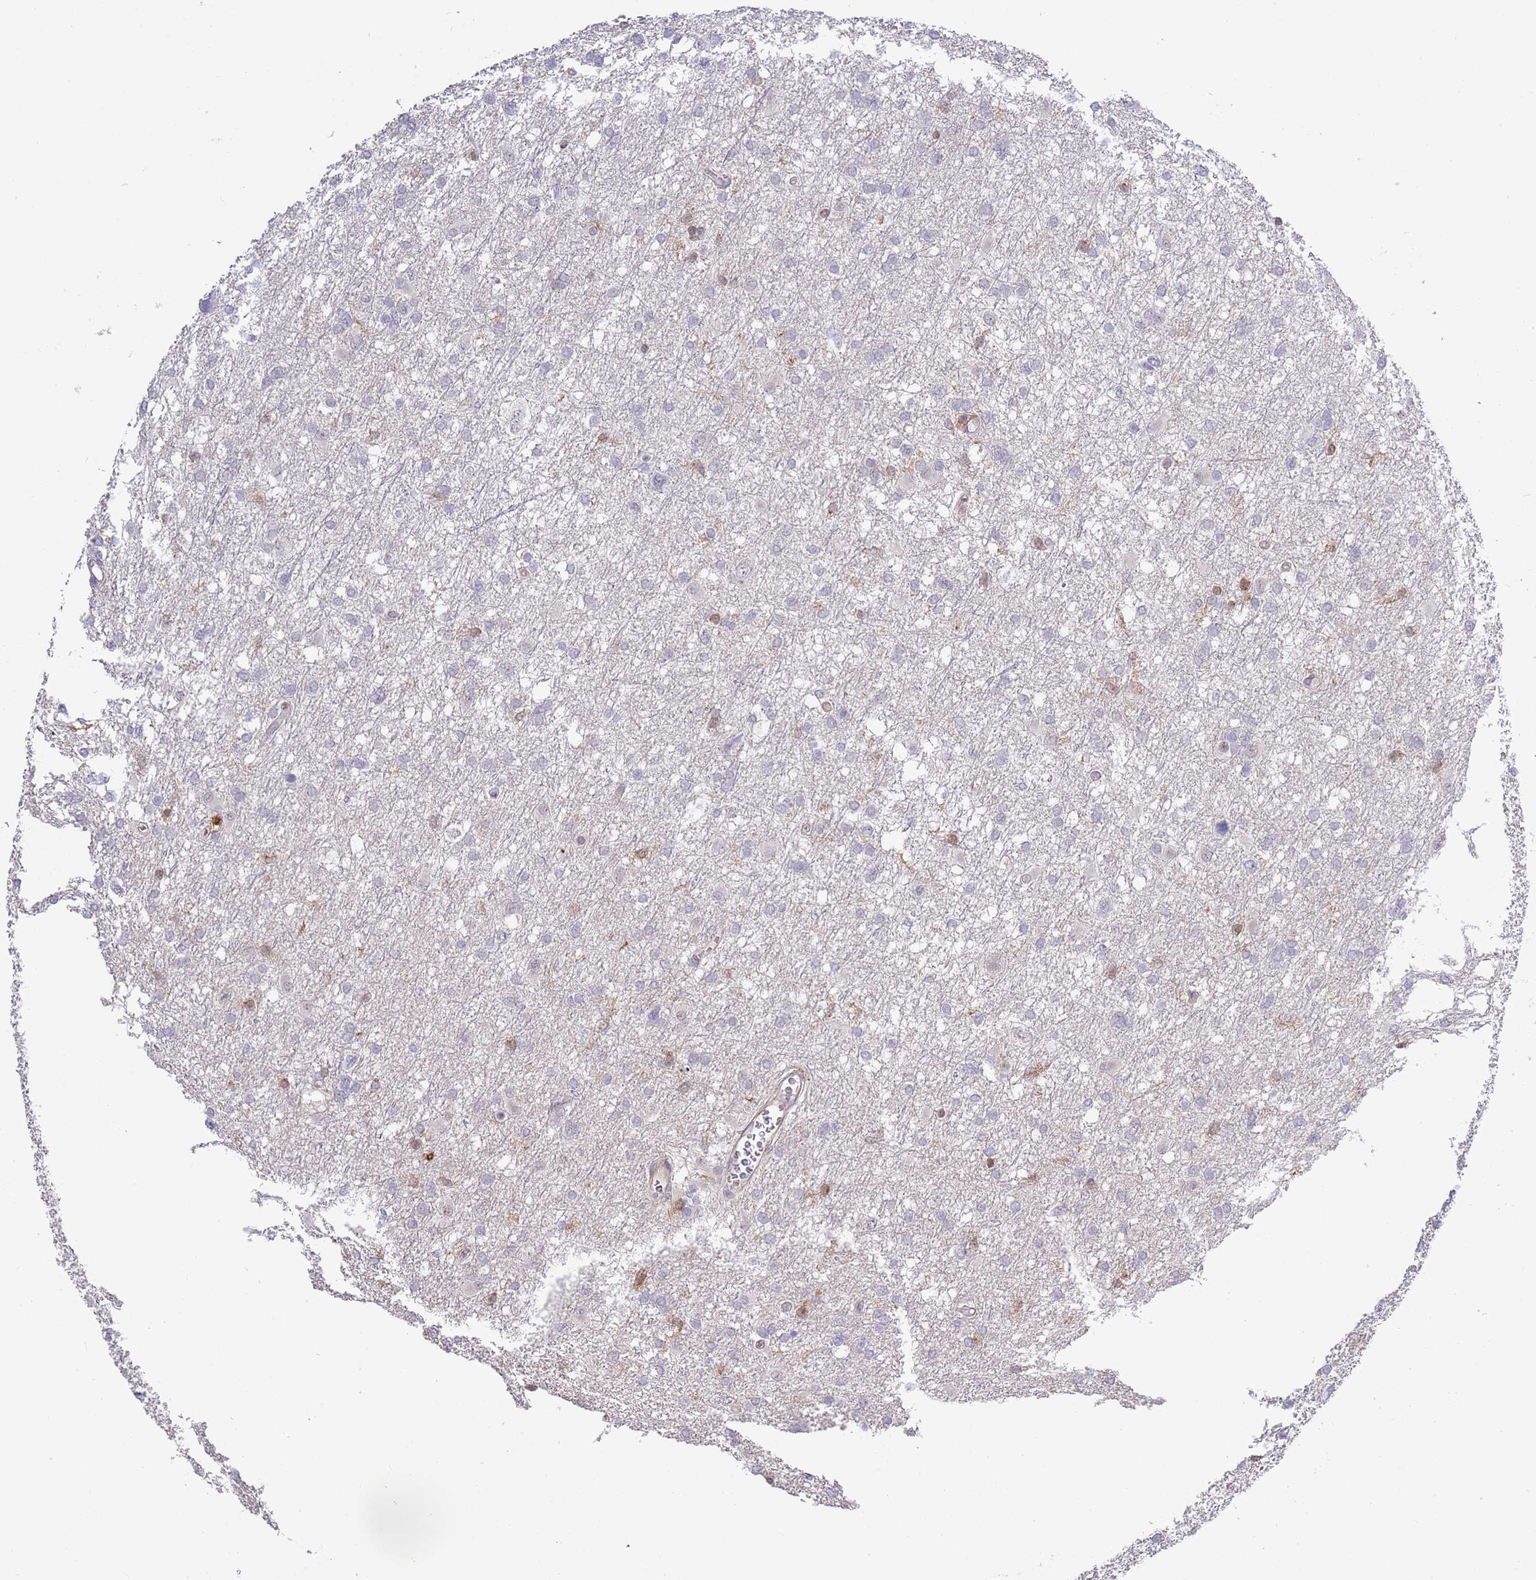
{"staining": {"intensity": "negative", "quantity": "none", "location": "none"}, "tissue": "glioma", "cell_type": "Tumor cells", "image_type": "cancer", "snomed": [{"axis": "morphology", "description": "Glioma, malignant, High grade"}, {"axis": "topography", "description": "Brain"}], "caption": "The micrograph displays no staining of tumor cells in glioma. Nuclei are stained in blue.", "gene": "CCNJL", "patient": {"sex": "male", "age": 61}}